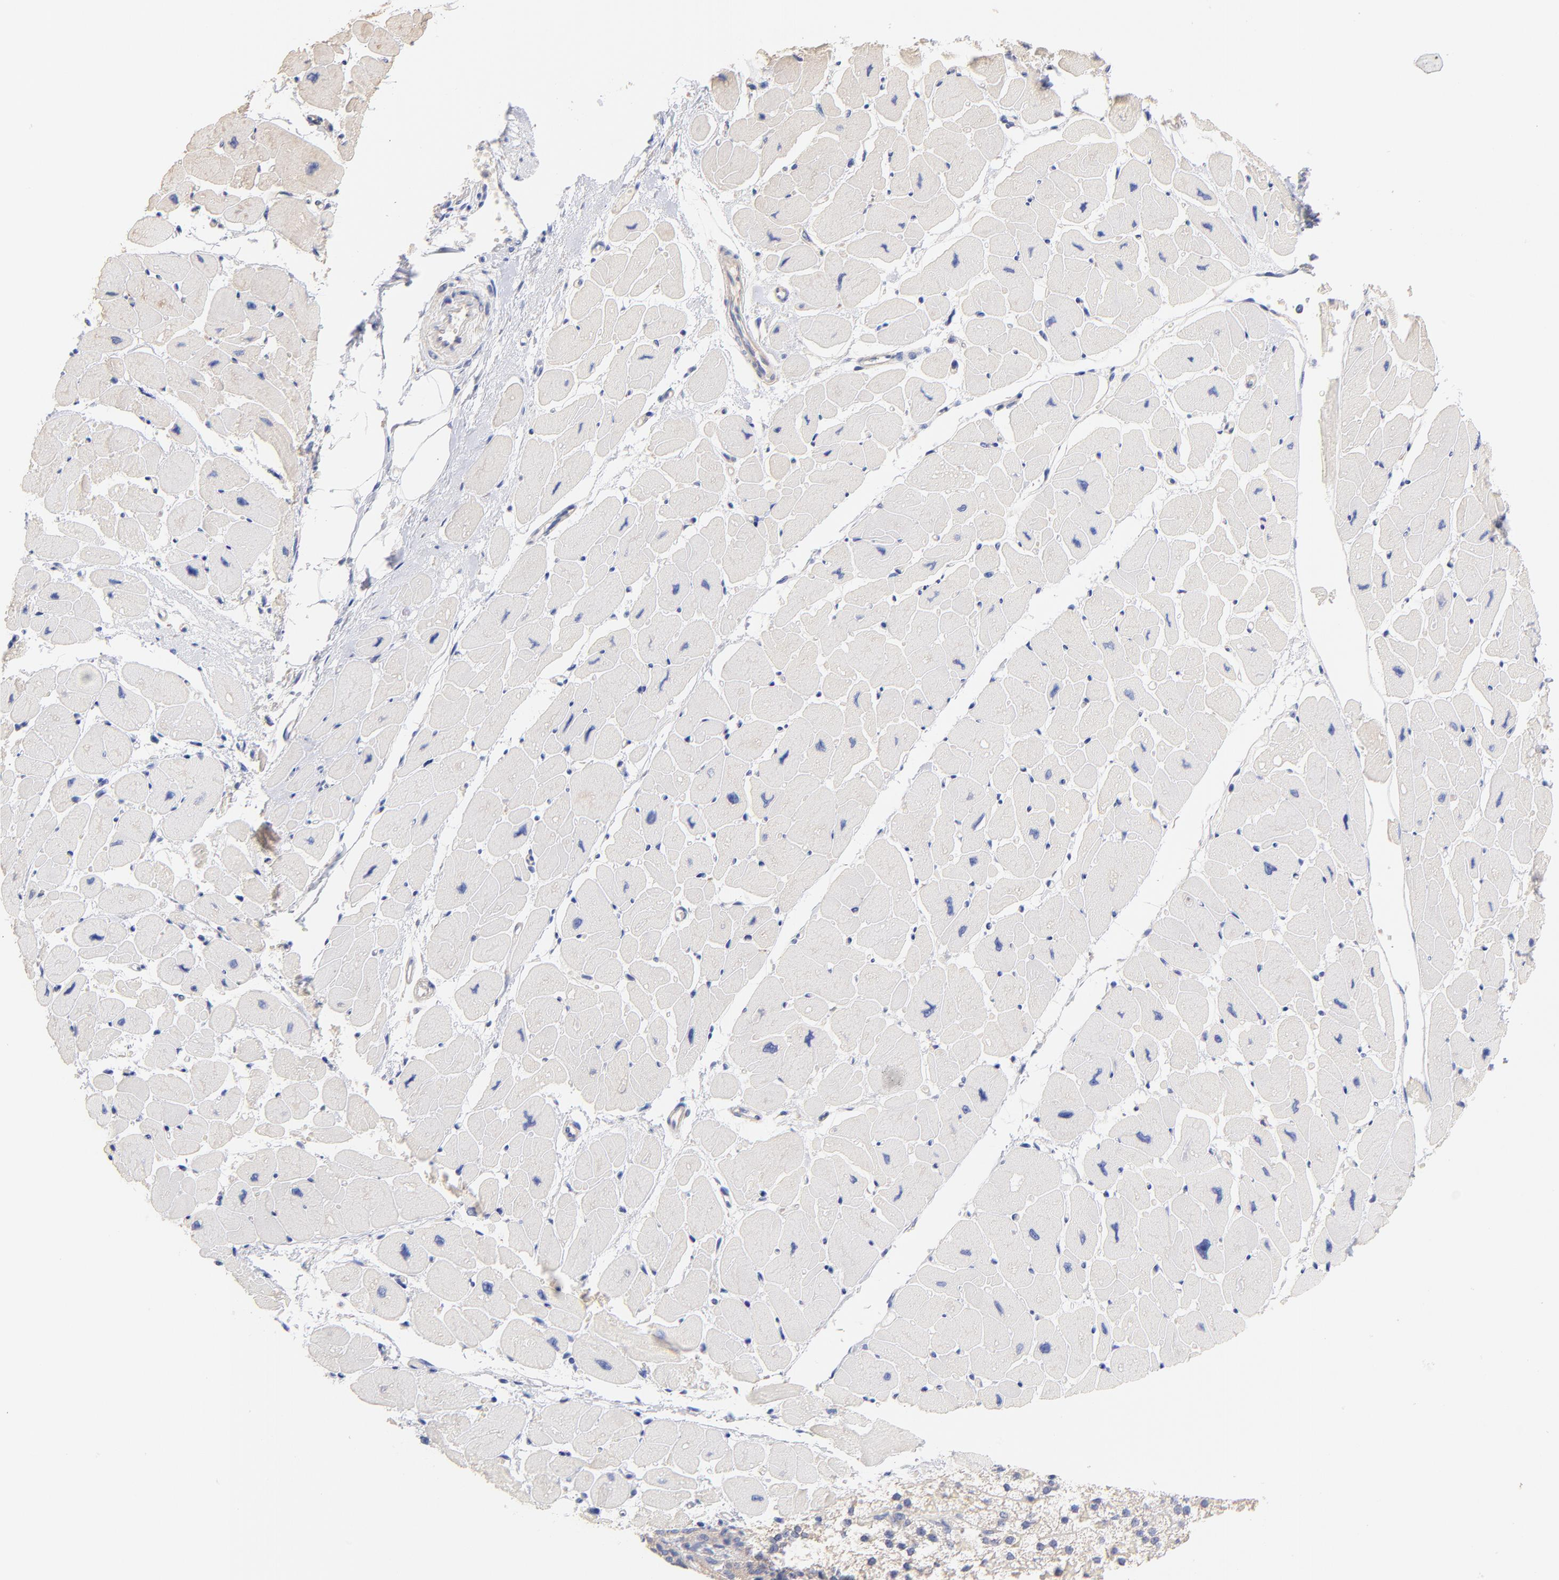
{"staining": {"intensity": "negative", "quantity": "none", "location": "none"}, "tissue": "heart muscle", "cell_type": "Cardiomyocytes", "image_type": "normal", "snomed": [{"axis": "morphology", "description": "Normal tissue, NOS"}, {"axis": "topography", "description": "Heart"}], "caption": "Cardiomyocytes are negative for protein expression in unremarkable human heart muscle. (DAB (3,3'-diaminobenzidine) IHC visualized using brightfield microscopy, high magnification).", "gene": "TNFRSF13C", "patient": {"sex": "female", "age": 54}}